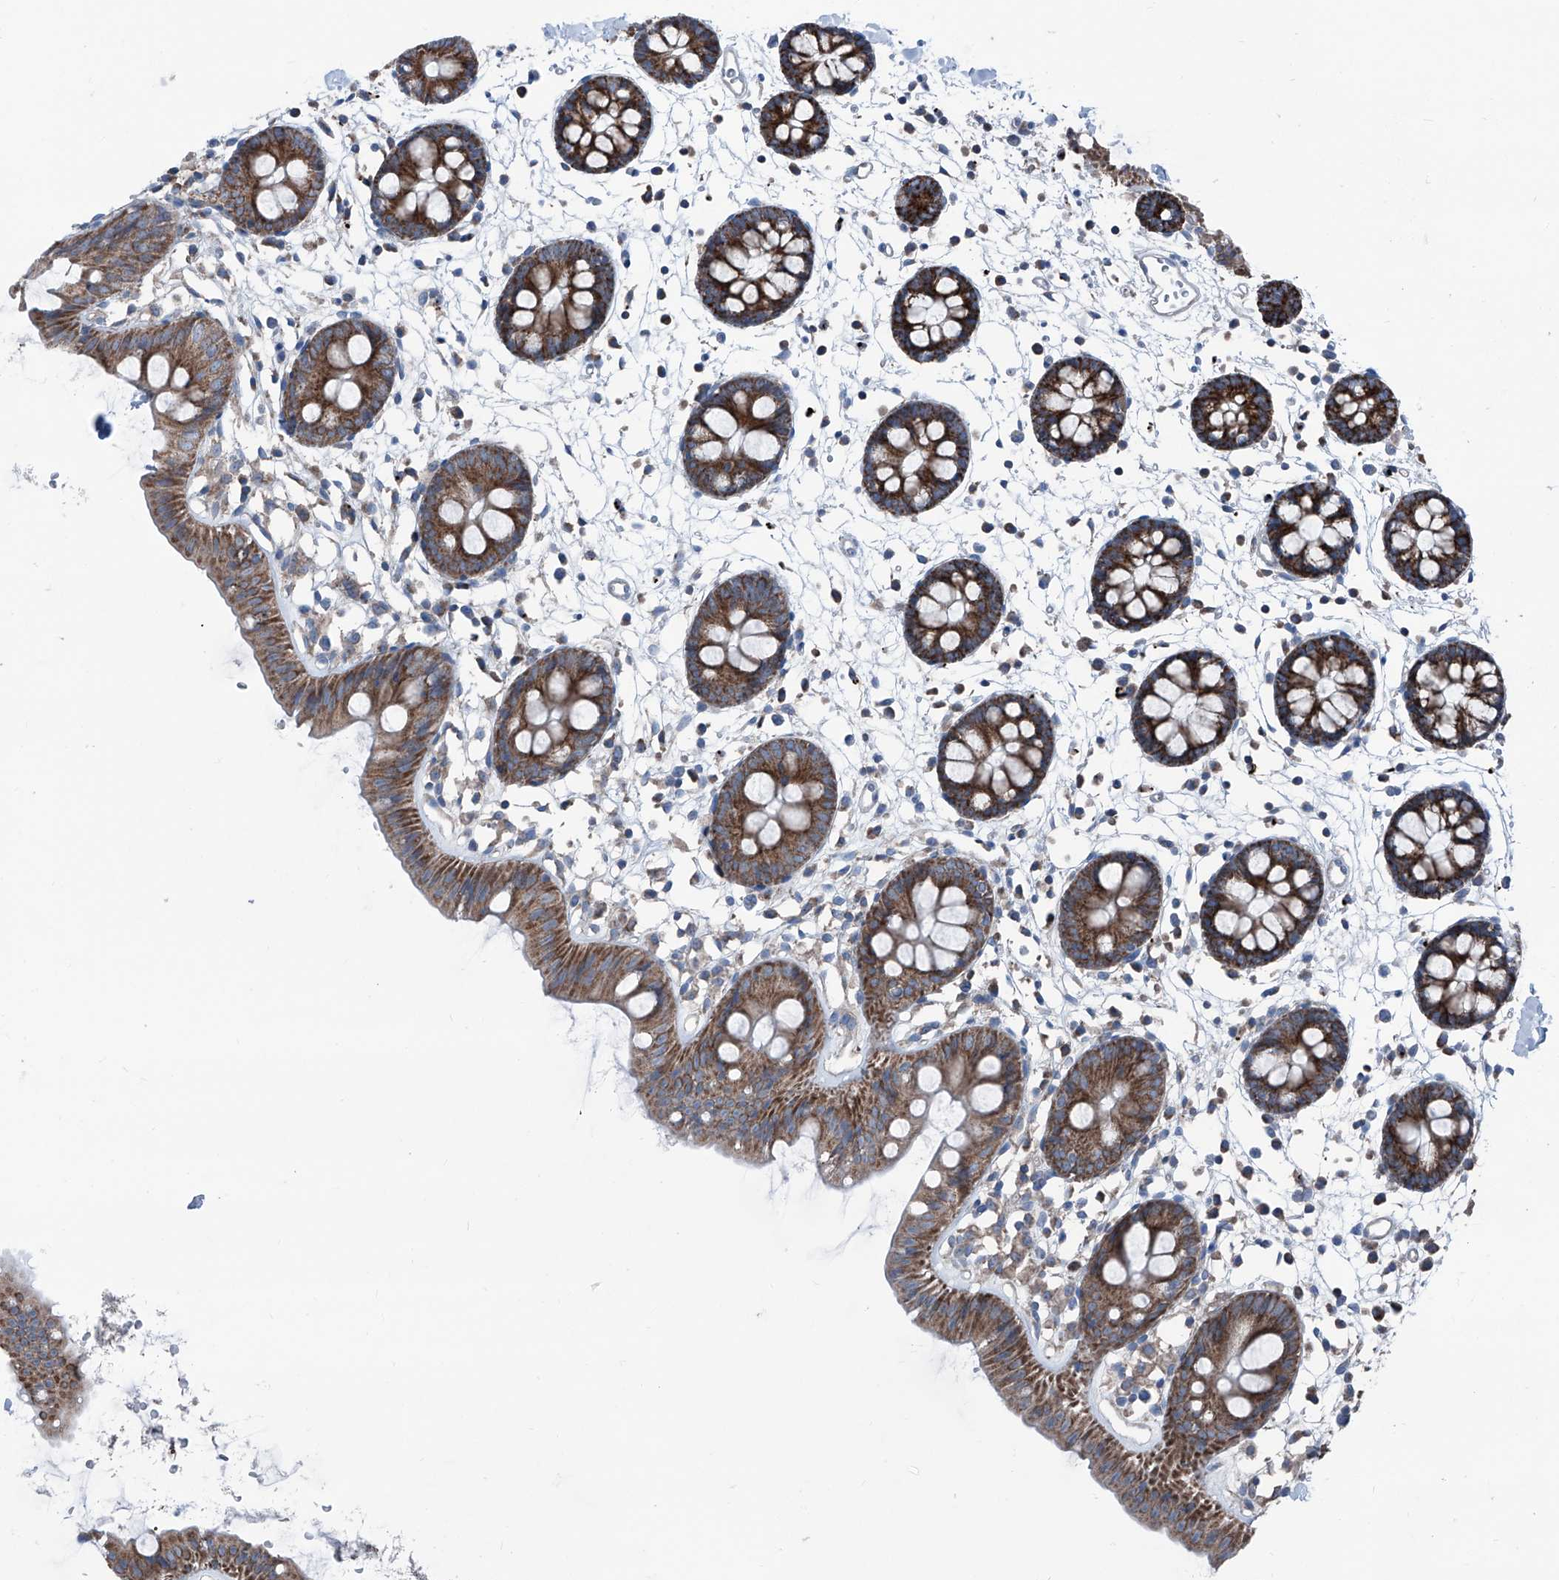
{"staining": {"intensity": "moderate", "quantity": ">75%", "location": "cytoplasmic/membranous"}, "tissue": "colon", "cell_type": "Endothelial cells", "image_type": "normal", "snomed": [{"axis": "morphology", "description": "Normal tissue, NOS"}, {"axis": "topography", "description": "Colon"}], "caption": "Immunohistochemistry (IHC) image of benign colon: colon stained using IHC demonstrates medium levels of moderate protein expression localized specifically in the cytoplasmic/membranous of endothelial cells, appearing as a cytoplasmic/membranous brown color.", "gene": "GPAT3", "patient": {"sex": "male", "age": 56}}